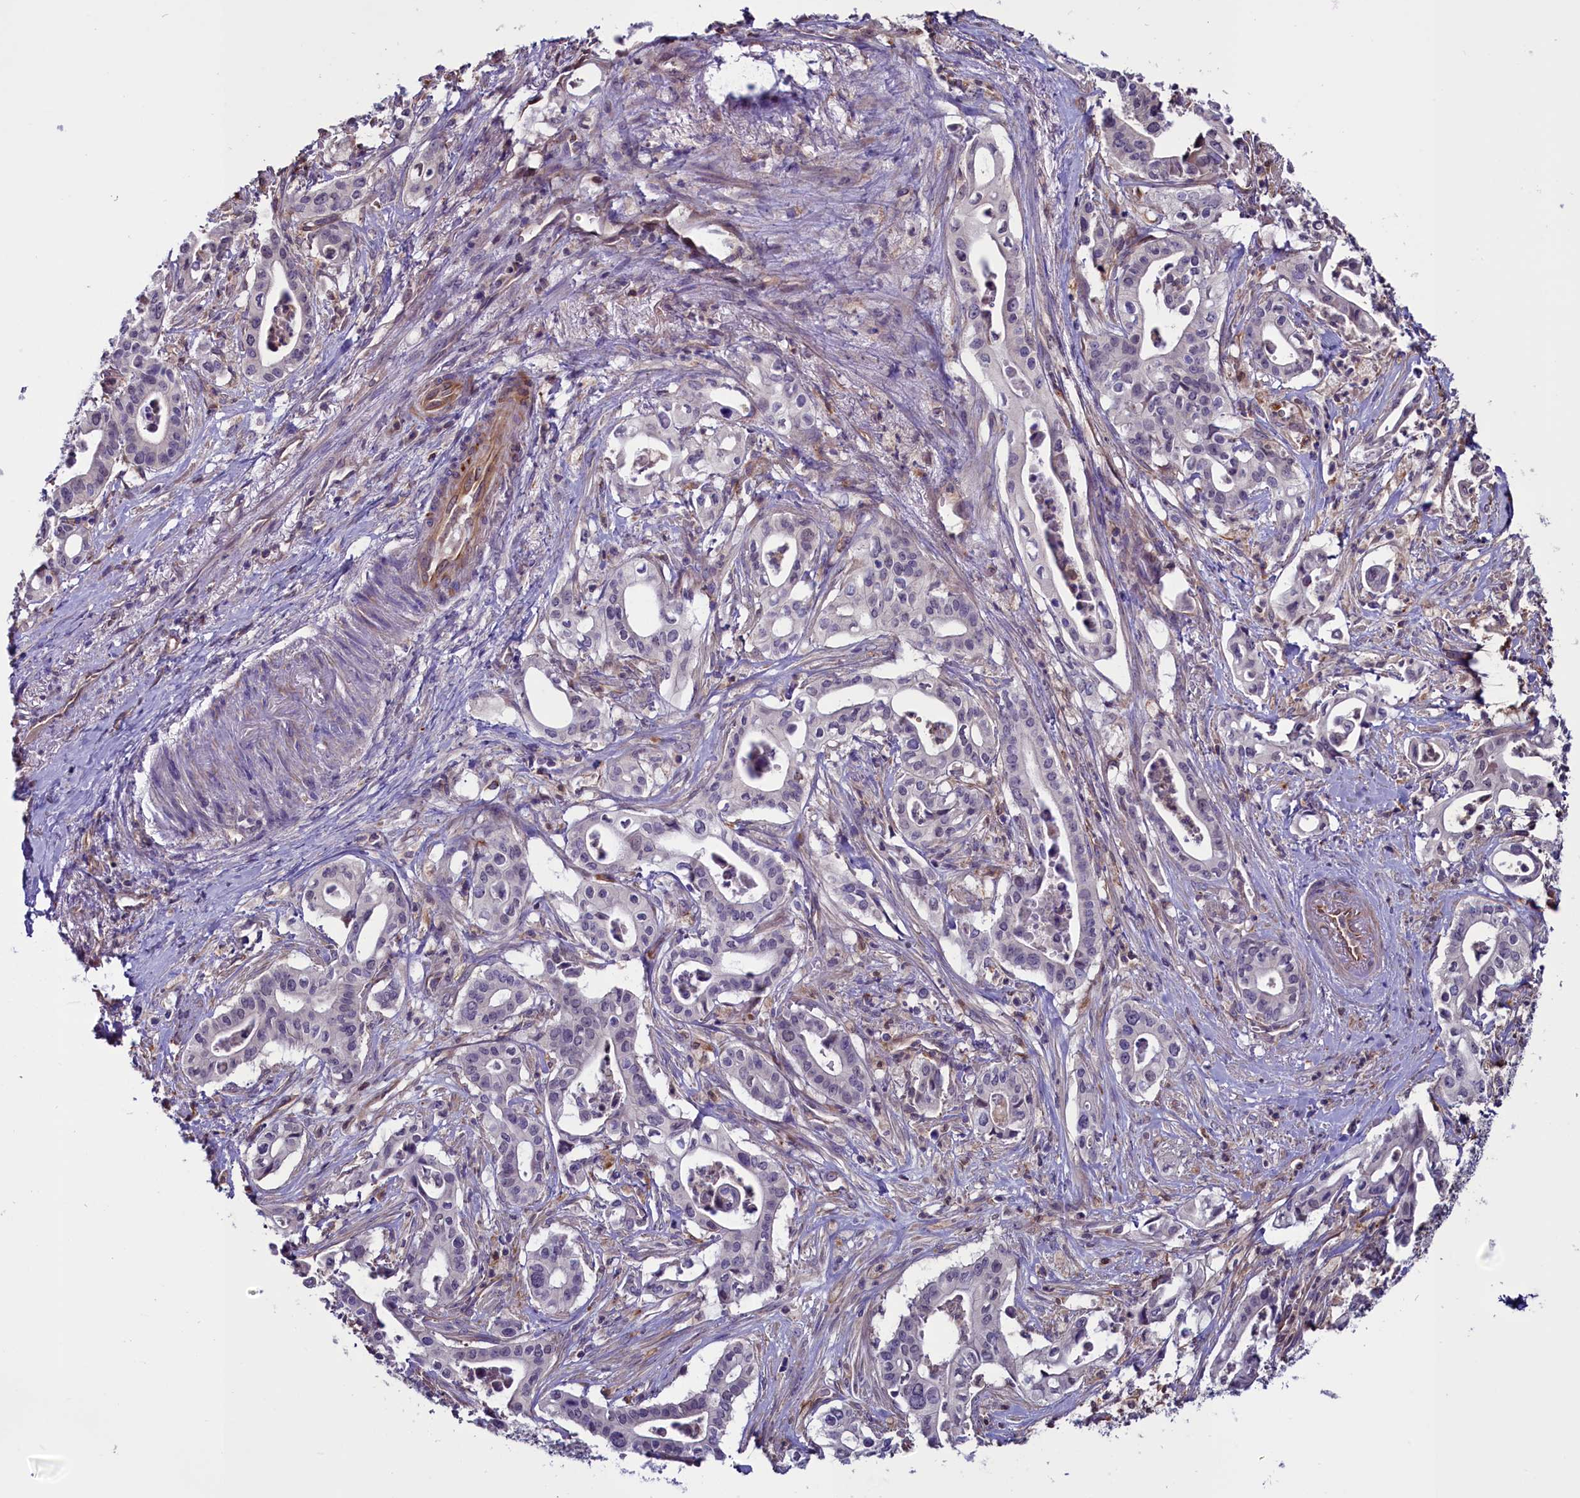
{"staining": {"intensity": "negative", "quantity": "none", "location": "none"}, "tissue": "pancreatic cancer", "cell_type": "Tumor cells", "image_type": "cancer", "snomed": [{"axis": "morphology", "description": "Adenocarcinoma, NOS"}, {"axis": "topography", "description": "Pancreas"}], "caption": "High magnification brightfield microscopy of pancreatic cancer stained with DAB (brown) and counterstained with hematoxylin (blue): tumor cells show no significant positivity.", "gene": "PDILT", "patient": {"sex": "female", "age": 77}}